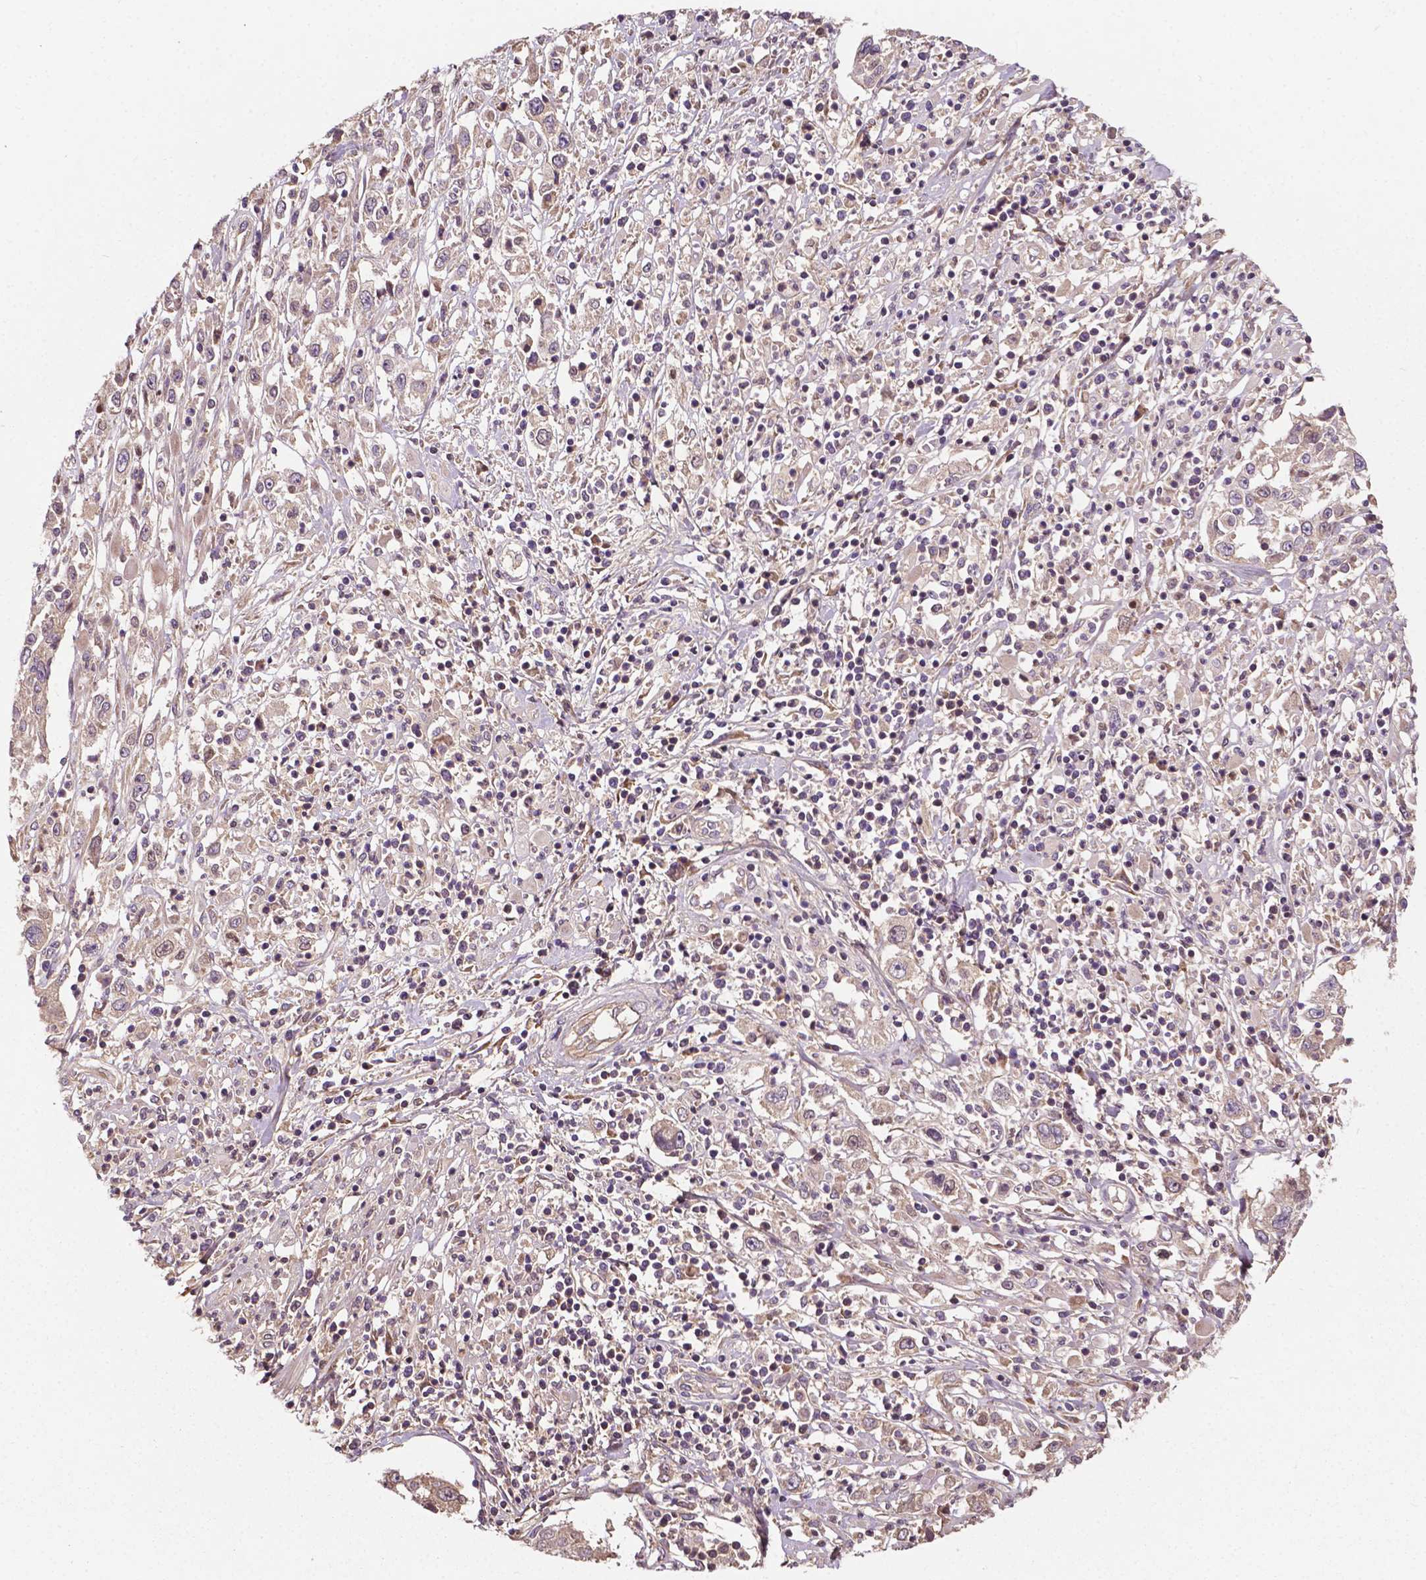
{"staining": {"intensity": "weak", "quantity": ">75%", "location": "cytoplasmic/membranous"}, "tissue": "cervical cancer", "cell_type": "Tumor cells", "image_type": "cancer", "snomed": [{"axis": "morphology", "description": "Adenocarcinoma, NOS"}, {"axis": "topography", "description": "Cervix"}], "caption": "Human cervical cancer stained for a protein (brown) demonstrates weak cytoplasmic/membranous positive positivity in about >75% of tumor cells.", "gene": "GJA9", "patient": {"sex": "female", "age": 40}}